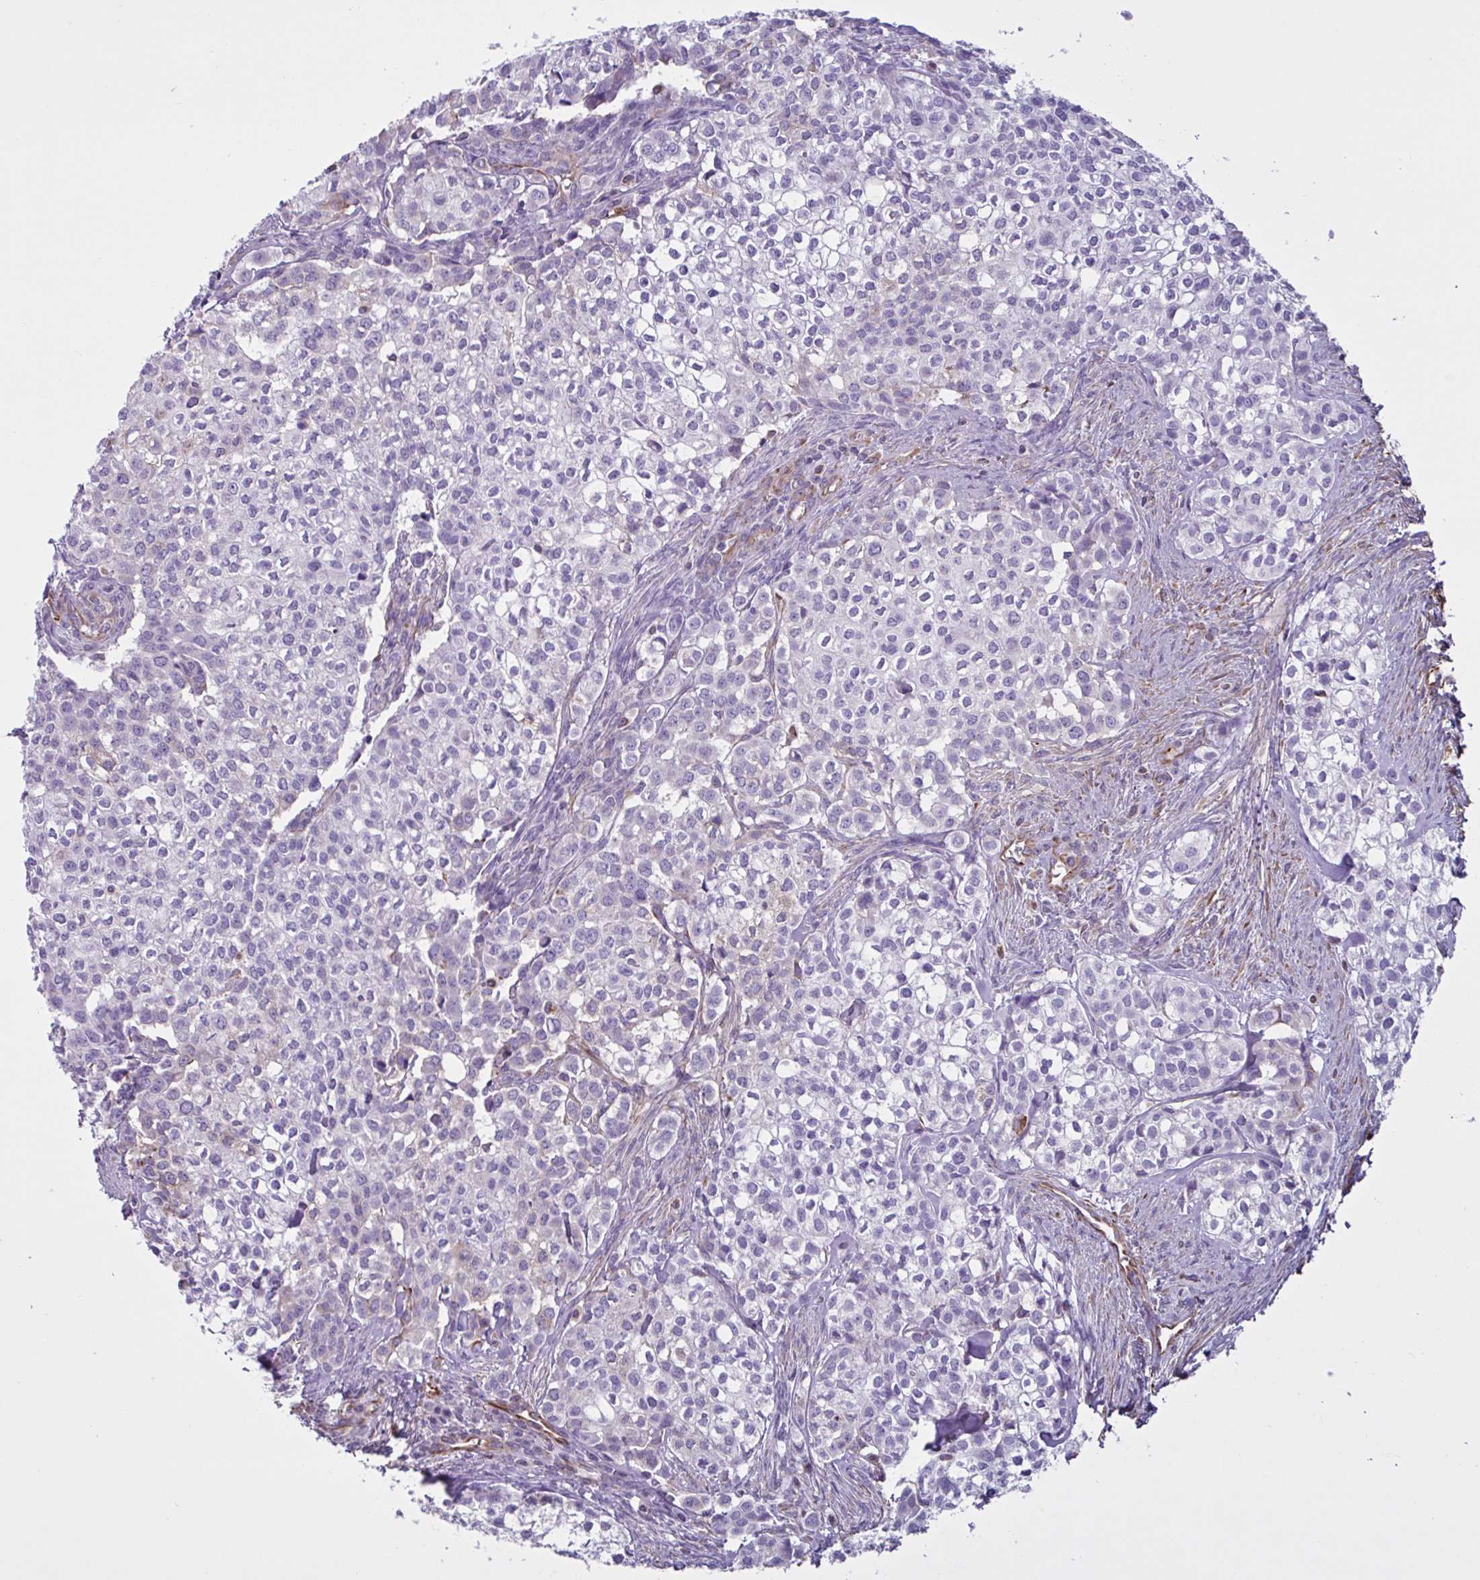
{"staining": {"intensity": "negative", "quantity": "none", "location": "none"}, "tissue": "head and neck cancer", "cell_type": "Tumor cells", "image_type": "cancer", "snomed": [{"axis": "morphology", "description": "Adenocarcinoma, NOS"}, {"axis": "topography", "description": "Head-Neck"}], "caption": "Tumor cells show no significant protein positivity in head and neck cancer. (Immunohistochemistry, brightfield microscopy, high magnification).", "gene": "TMEM86B", "patient": {"sex": "male", "age": 81}}